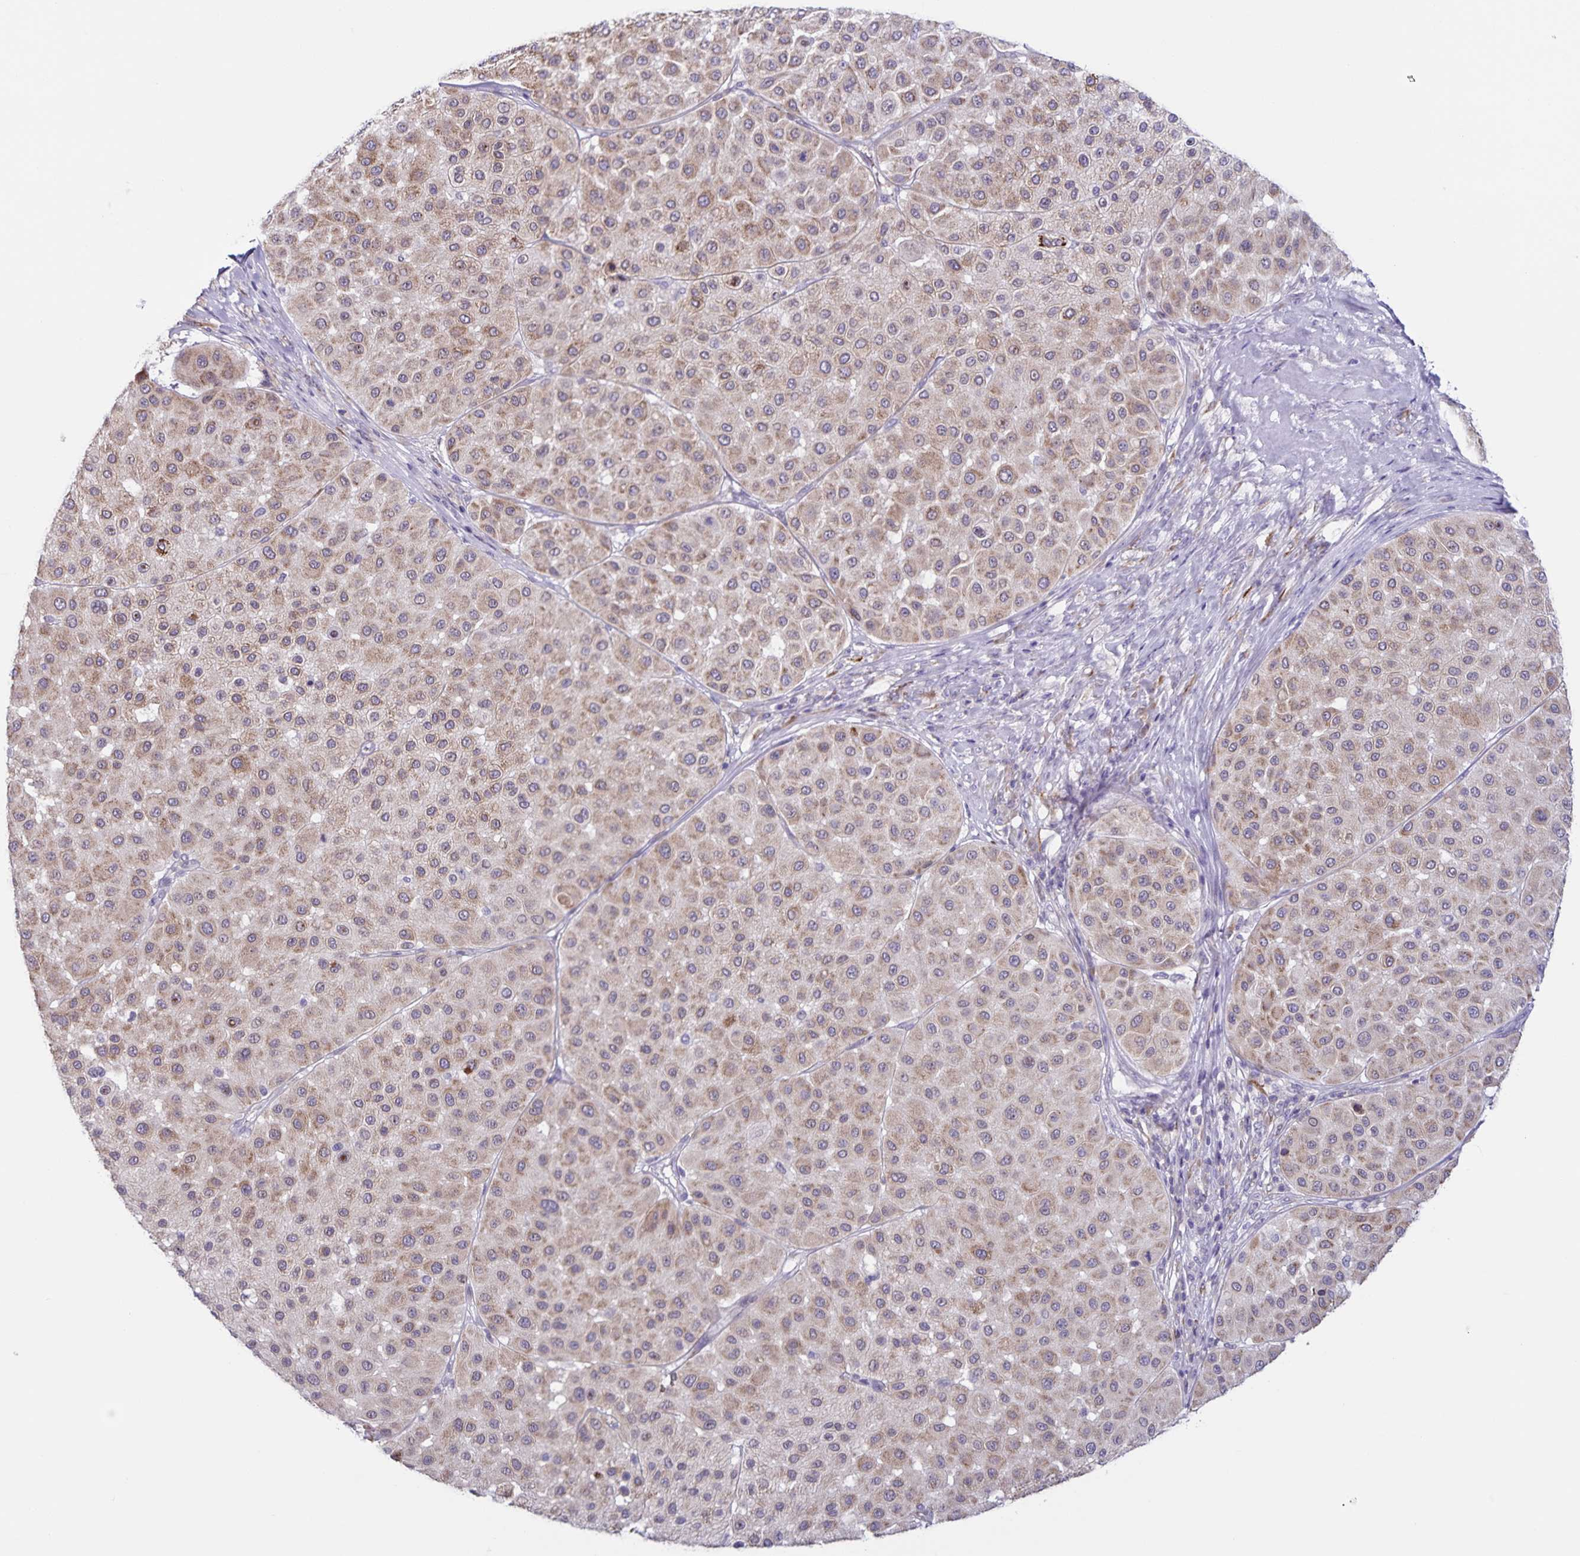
{"staining": {"intensity": "weak", "quantity": ">75%", "location": "cytoplasmic/membranous"}, "tissue": "melanoma", "cell_type": "Tumor cells", "image_type": "cancer", "snomed": [{"axis": "morphology", "description": "Malignant melanoma, Metastatic site"}, {"axis": "topography", "description": "Smooth muscle"}], "caption": "Human malignant melanoma (metastatic site) stained with a brown dye shows weak cytoplasmic/membranous positive expression in about >75% of tumor cells.", "gene": "STPG4", "patient": {"sex": "male", "age": 41}}